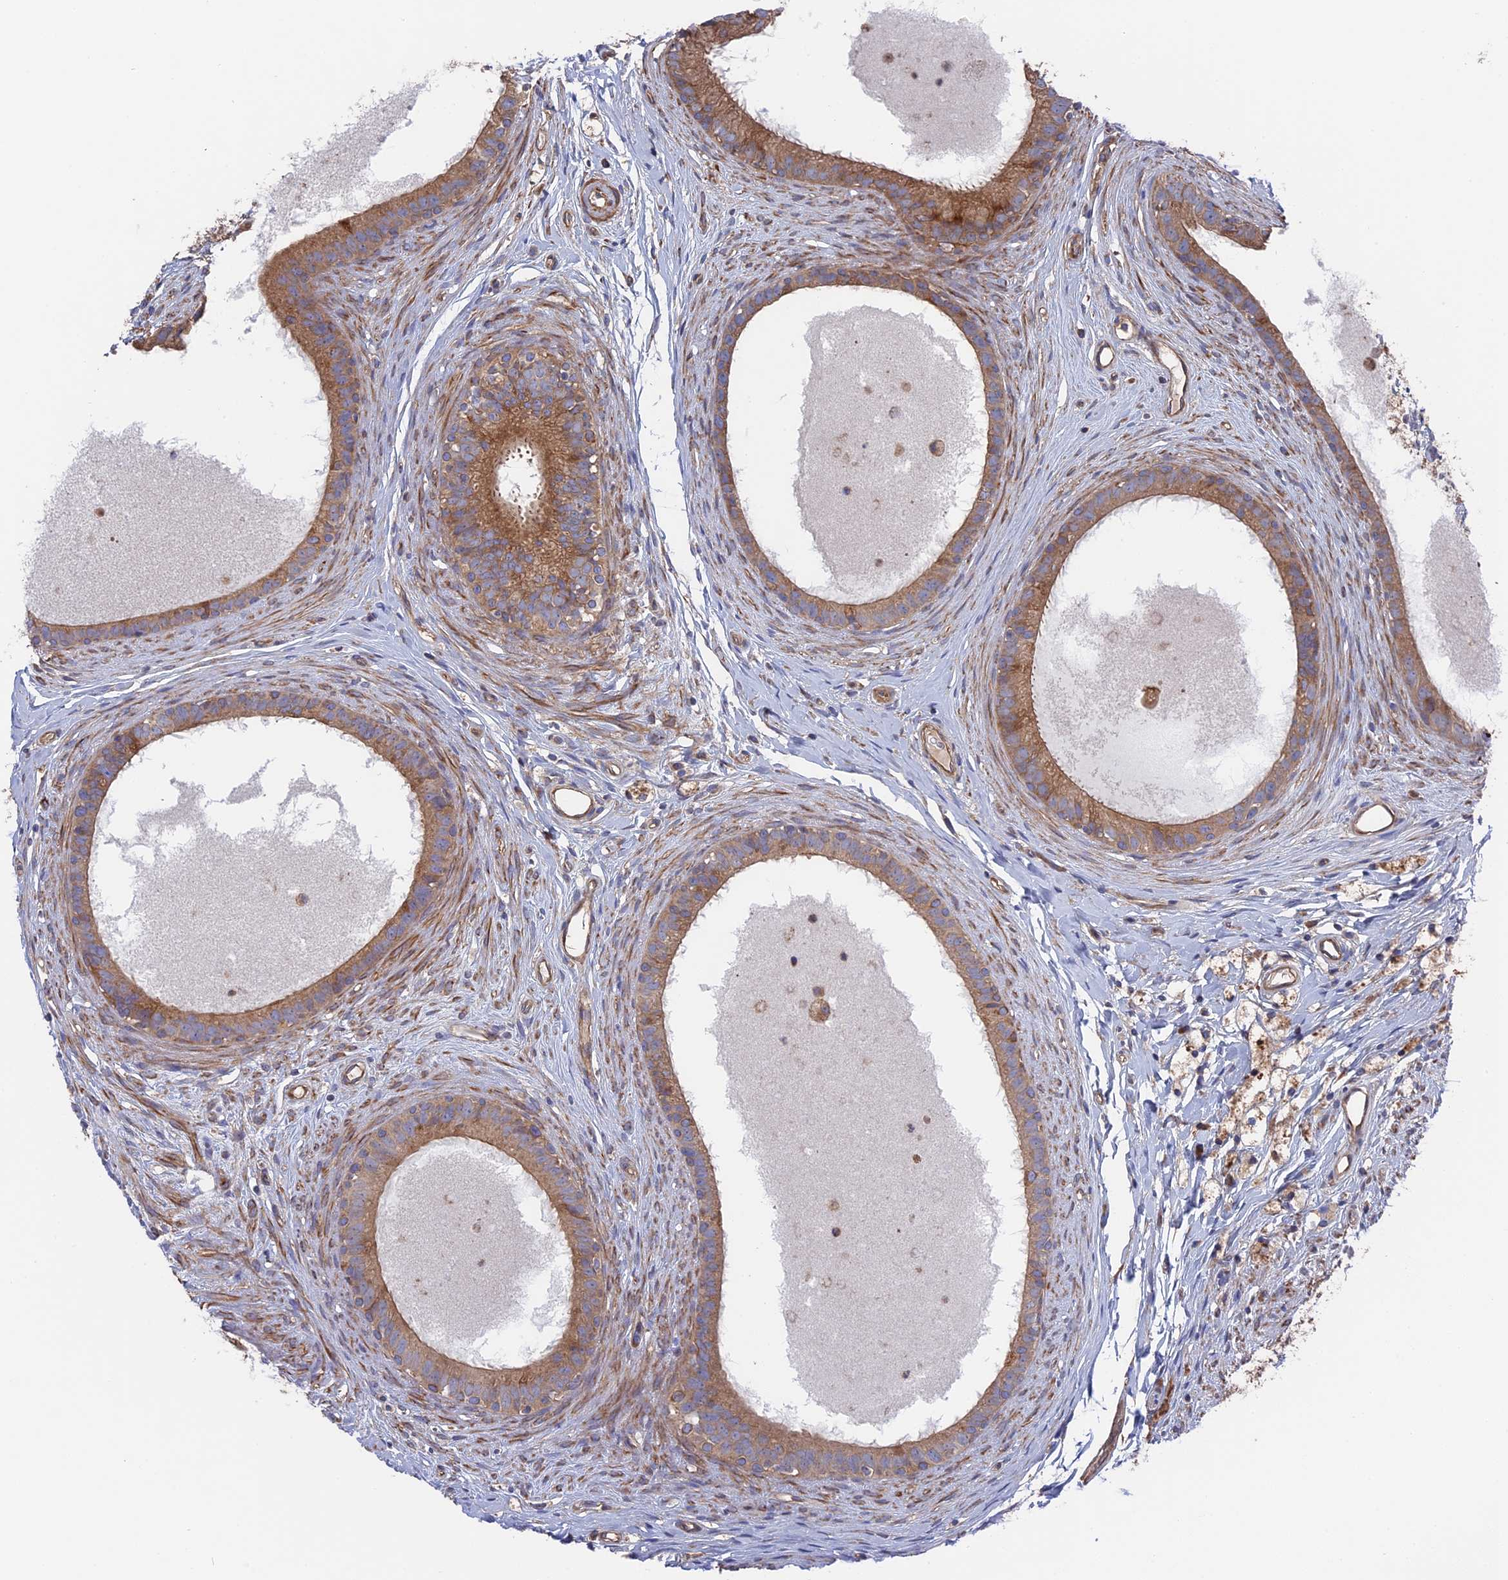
{"staining": {"intensity": "moderate", "quantity": ">75%", "location": "cytoplasmic/membranous"}, "tissue": "epididymis", "cell_type": "Glandular cells", "image_type": "normal", "snomed": [{"axis": "morphology", "description": "Normal tissue, NOS"}, {"axis": "topography", "description": "Epididymis"}], "caption": "Epididymis stained for a protein exhibits moderate cytoplasmic/membranous positivity in glandular cells. Nuclei are stained in blue.", "gene": "TELO2", "patient": {"sex": "male", "age": 80}}